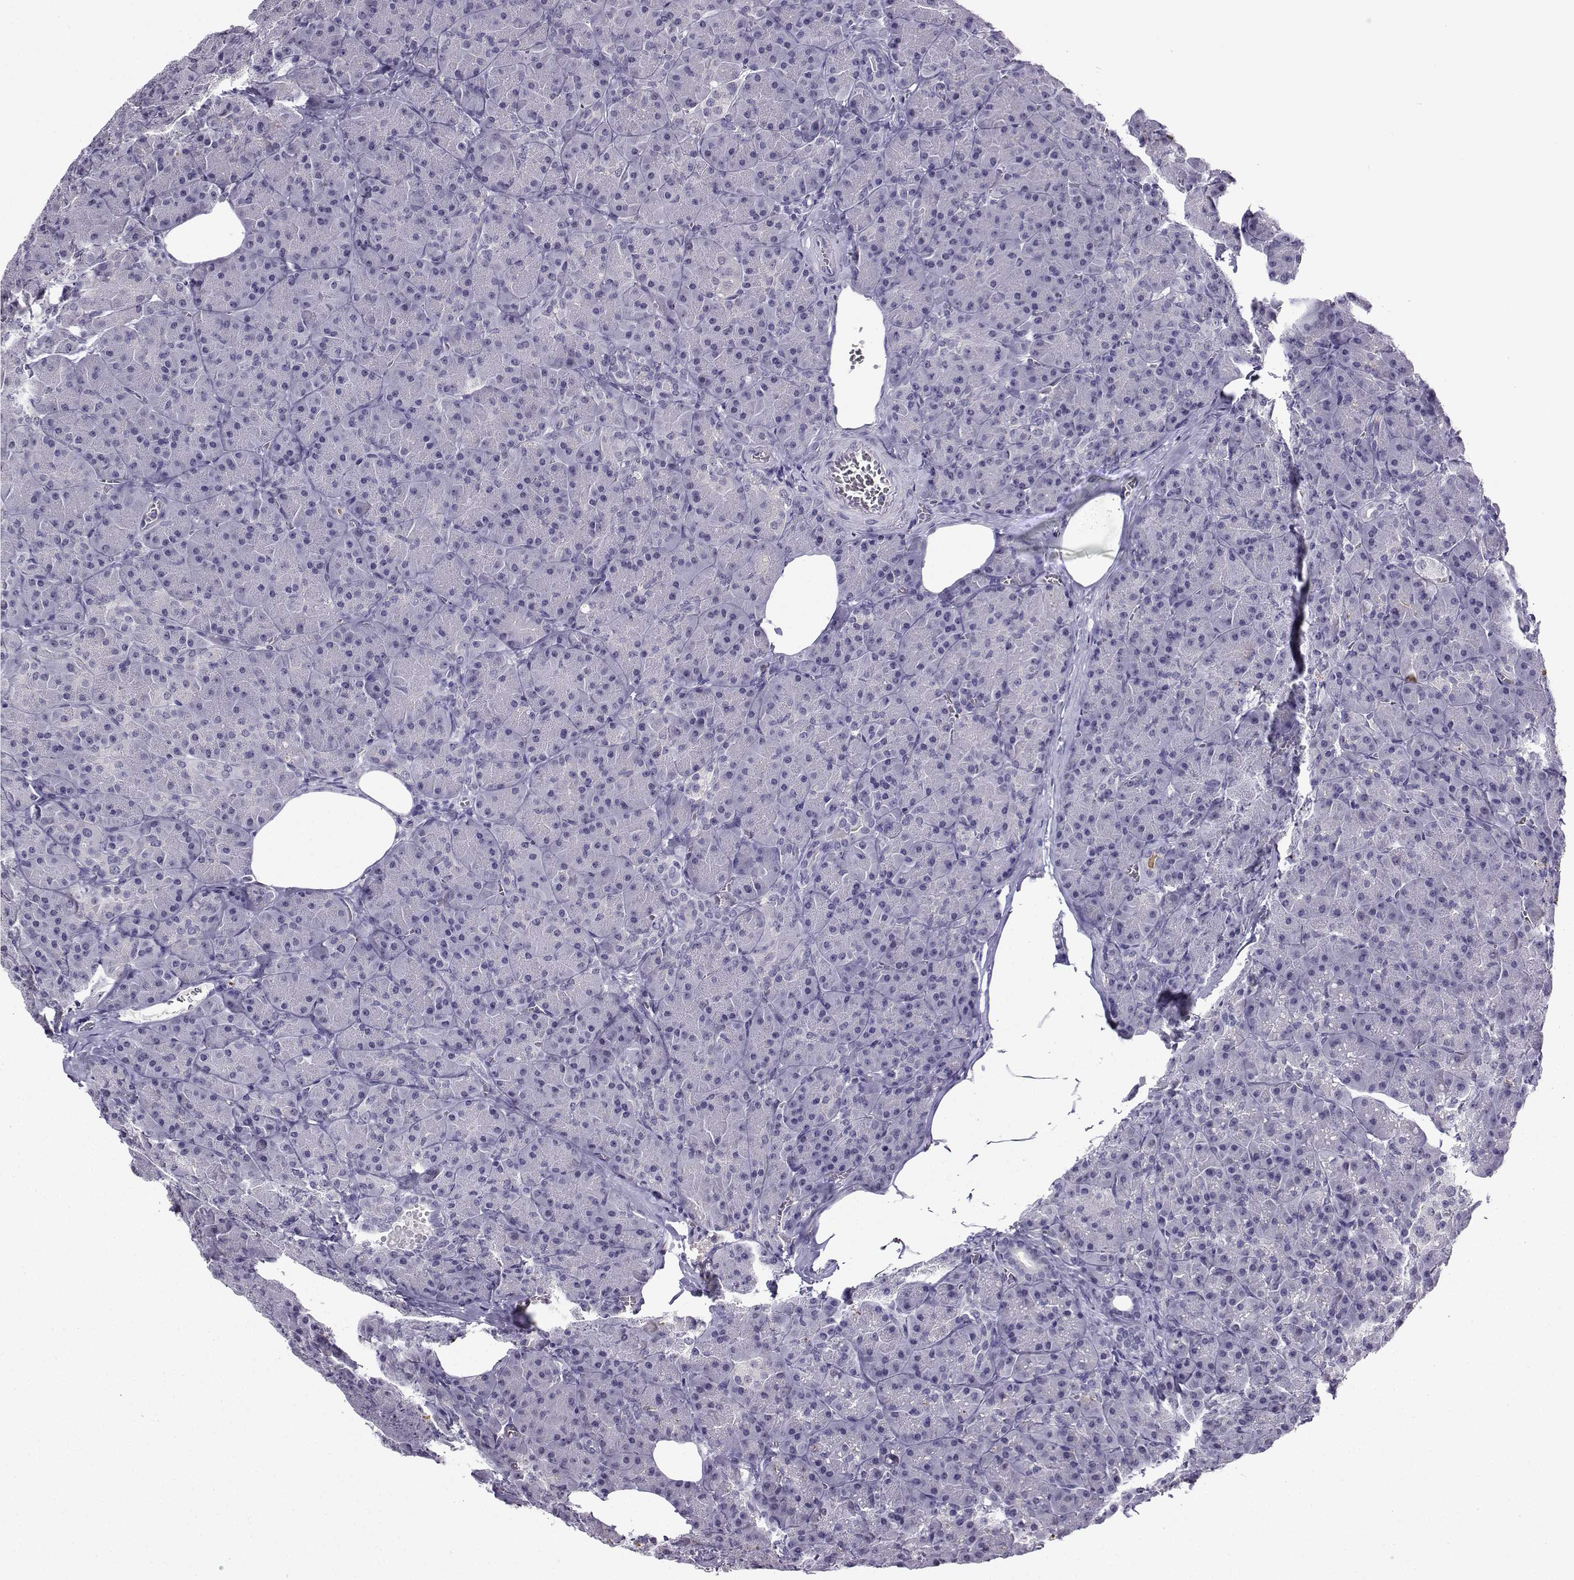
{"staining": {"intensity": "negative", "quantity": "none", "location": "none"}, "tissue": "pancreas", "cell_type": "Exocrine glandular cells", "image_type": "normal", "snomed": [{"axis": "morphology", "description": "Normal tissue, NOS"}, {"axis": "topography", "description": "Pancreas"}], "caption": "Immunohistochemistry (IHC) image of unremarkable pancreas: pancreas stained with DAB (3,3'-diaminobenzidine) shows no significant protein staining in exocrine glandular cells. Nuclei are stained in blue.", "gene": "LRFN2", "patient": {"sex": "male", "age": 57}}